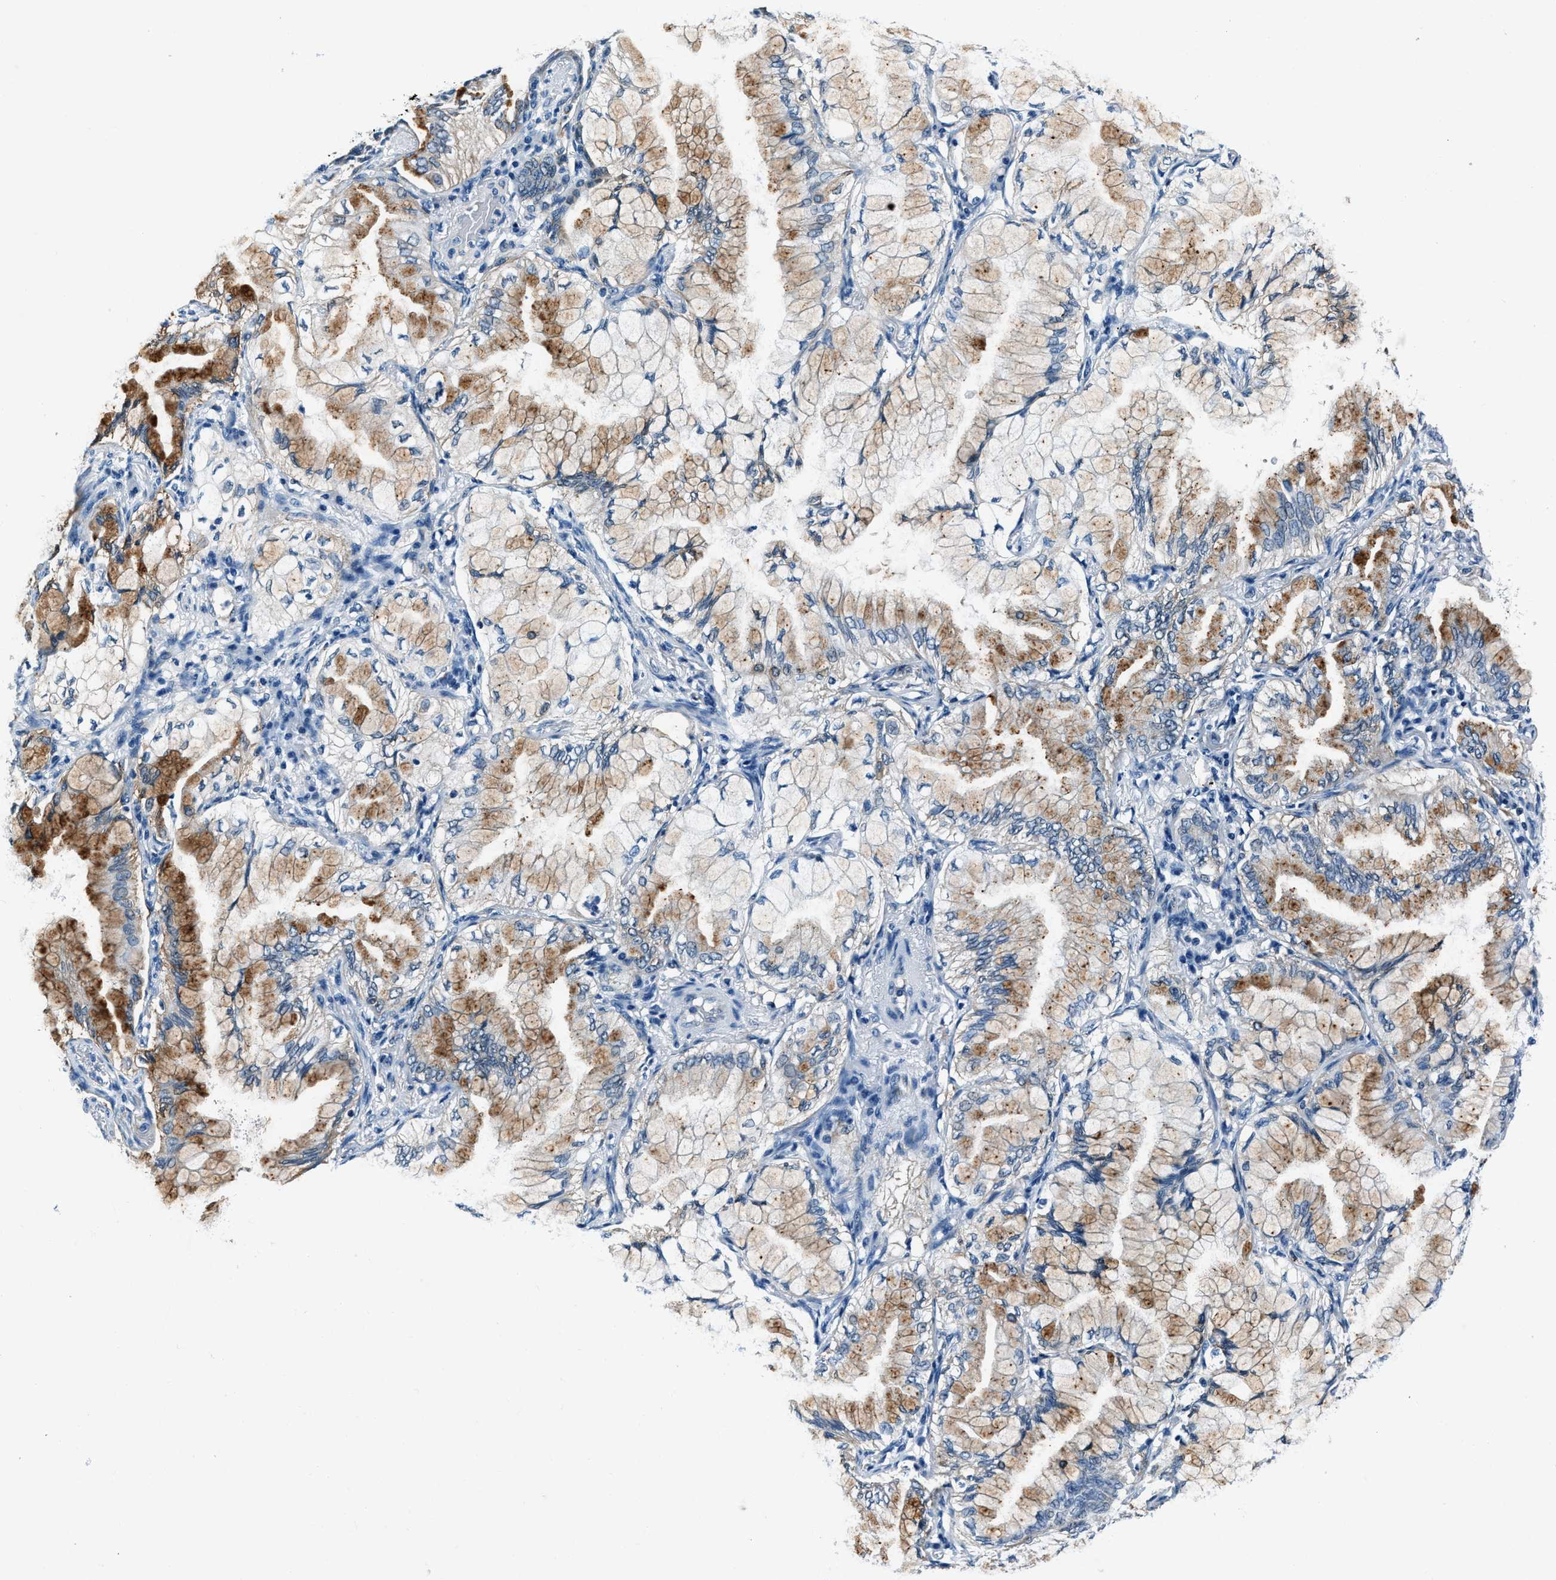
{"staining": {"intensity": "moderate", "quantity": "25%-75%", "location": "cytoplasmic/membranous"}, "tissue": "lung cancer", "cell_type": "Tumor cells", "image_type": "cancer", "snomed": [{"axis": "morphology", "description": "Adenocarcinoma, NOS"}, {"axis": "topography", "description": "Lung"}], "caption": "Human lung cancer (adenocarcinoma) stained with a protein marker shows moderate staining in tumor cells.", "gene": "PTPDC1", "patient": {"sex": "female", "age": 70}}